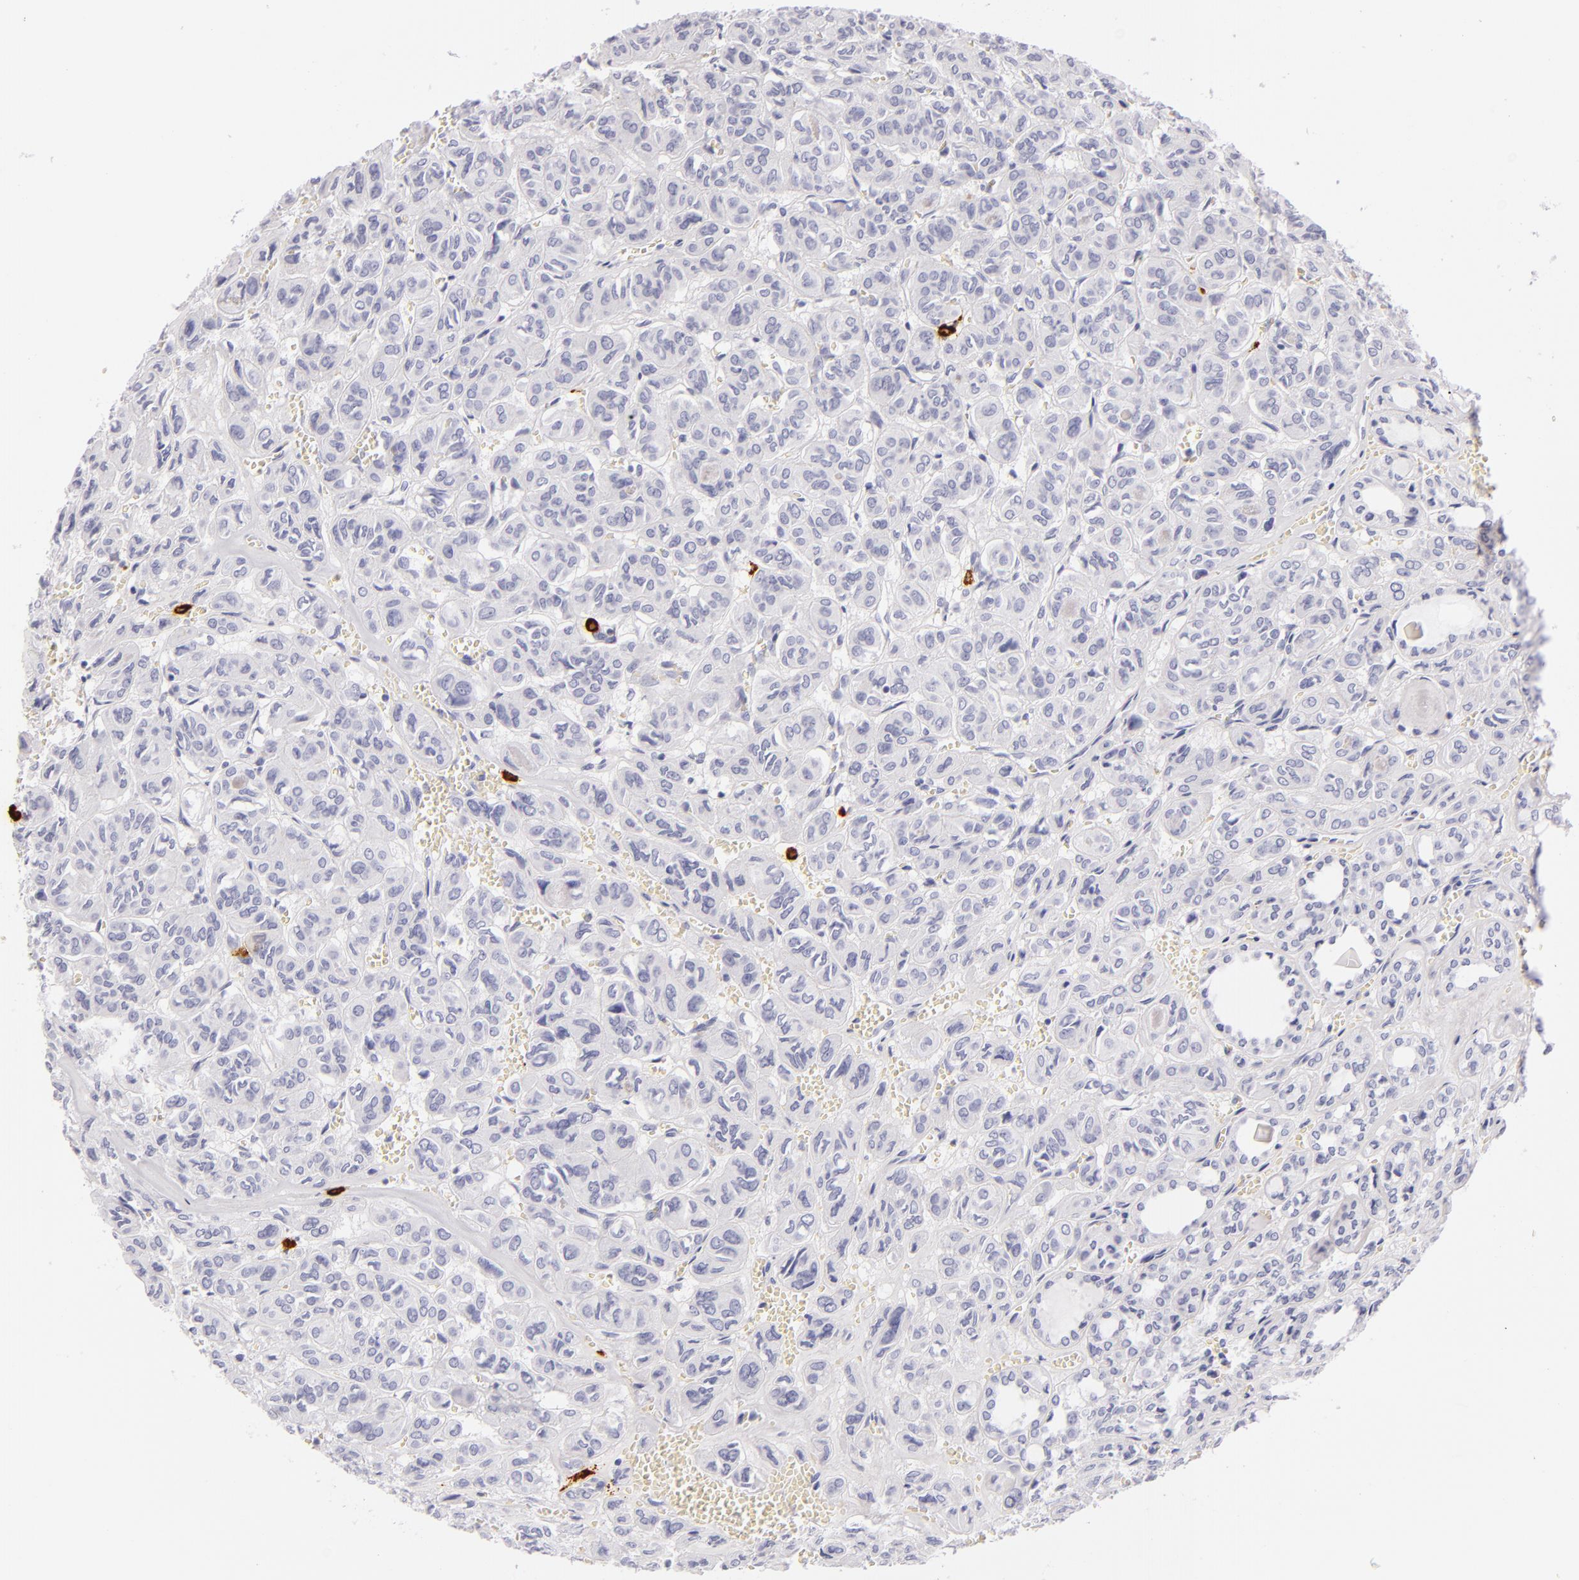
{"staining": {"intensity": "negative", "quantity": "none", "location": "none"}, "tissue": "thyroid cancer", "cell_type": "Tumor cells", "image_type": "cancer", "snomed": [{"axis": "morphology", "description": "Follicular adenoma carcinoma, NOS"}, {"axis": "topography", "description": "Thyroid gland"}], "caption": "Immunohistochemistry of thyroid follicular adenoma carcinoma exhibits no staining in tumor cells. (DAB immunohistochemistry, high magnification).", "gene": "TPSD1", "patient": {"sex": "female", "age": 71}}